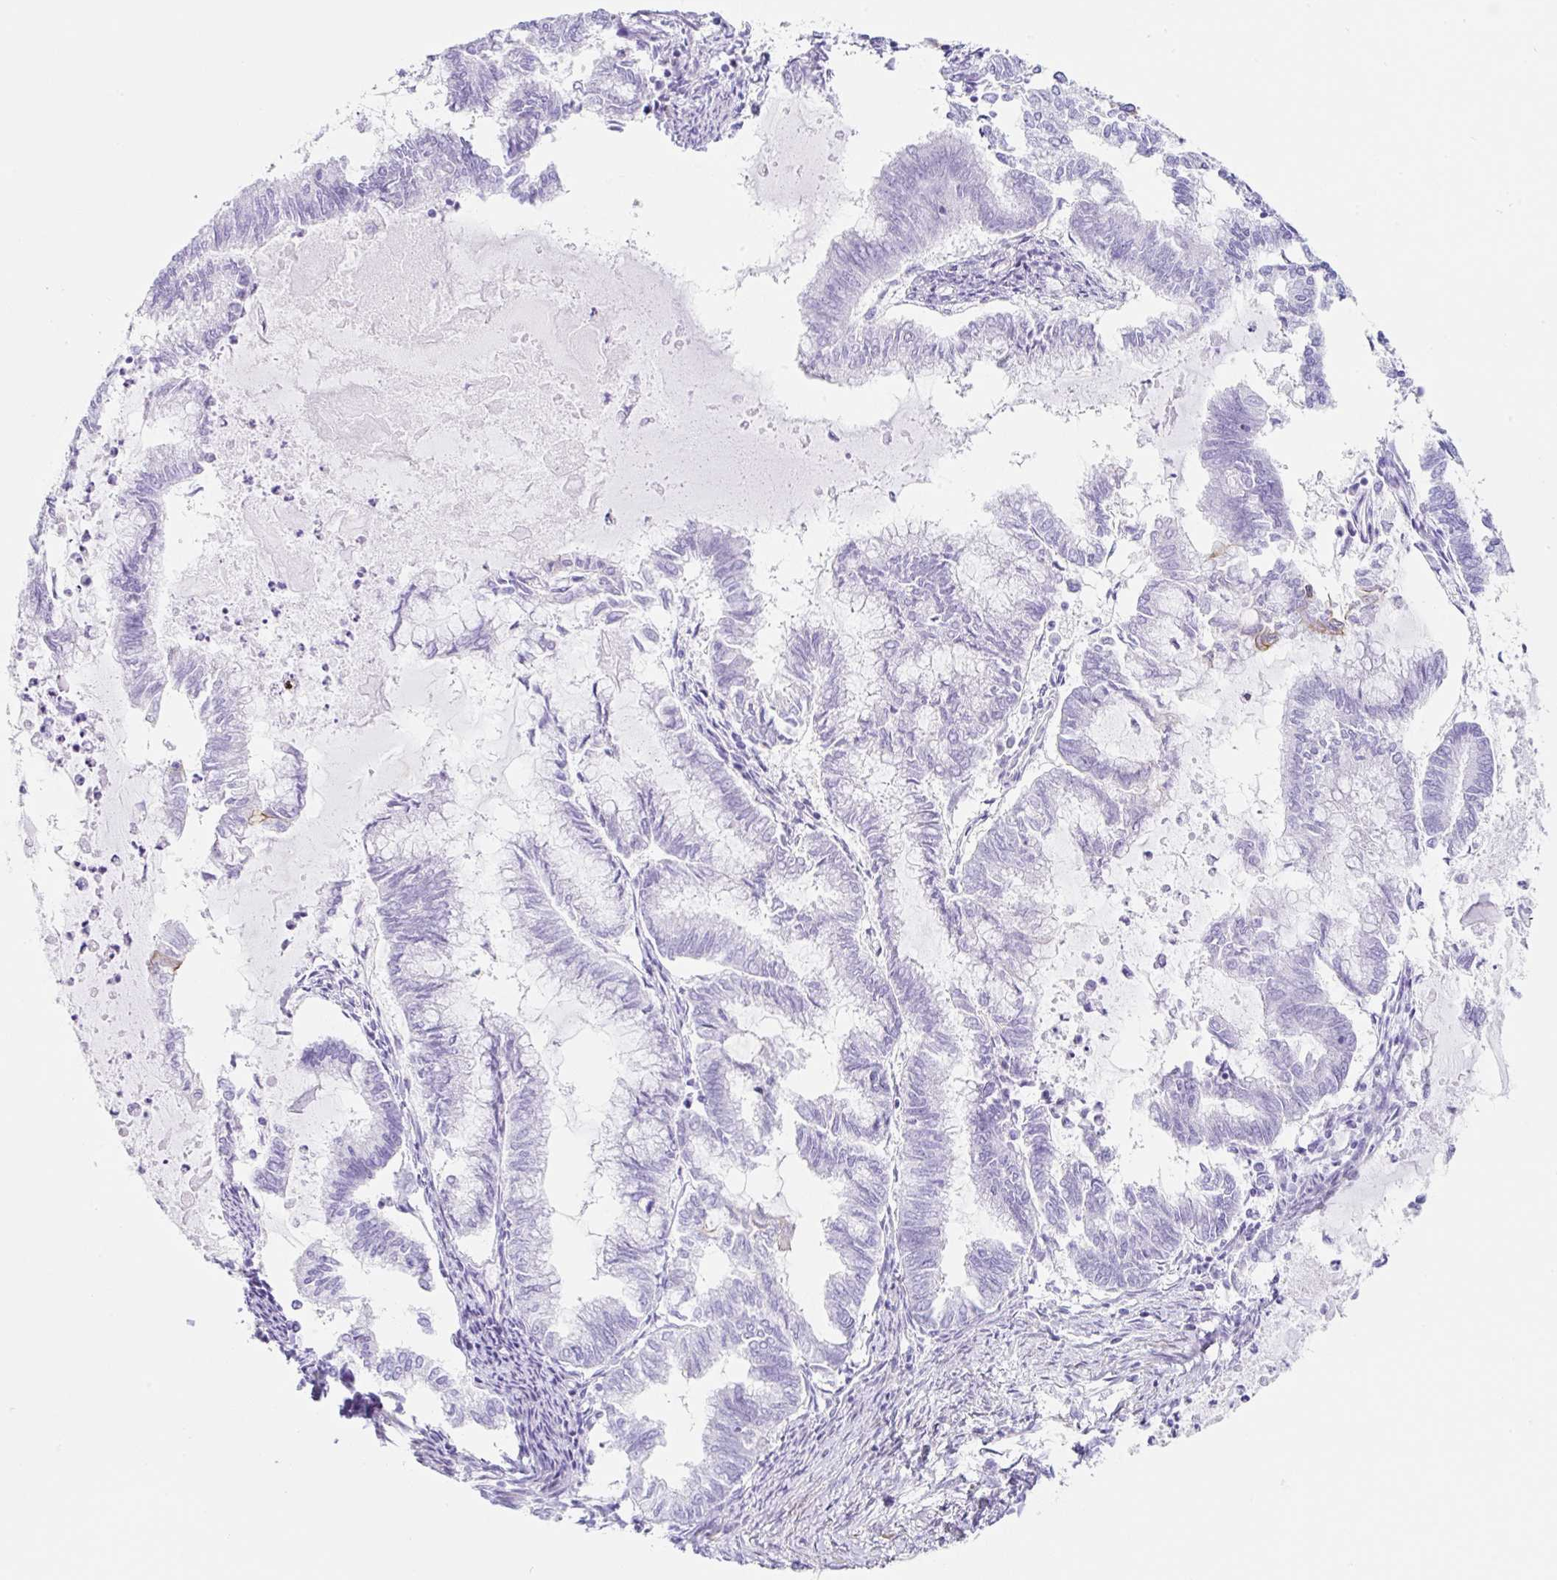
{"staining": {"intensity": "negative", "quantity": "none", "location": "none"}, "tissue": "endometrial cancer", "cell_type": "Tumor cells", "image_type": "cancer", "snomed": [{"axis": "morphology", "description": "Adenocarcinoma, NOS"}, {"axis": "topography", "description": "Endometrium"}], "caption": "This is an IHC photomicrograph of adenocarcinoma (endometrial). There is no staining in tumor cells.", "gene": "CLDND2", "patient": {"sex": "female", "age": 79}}